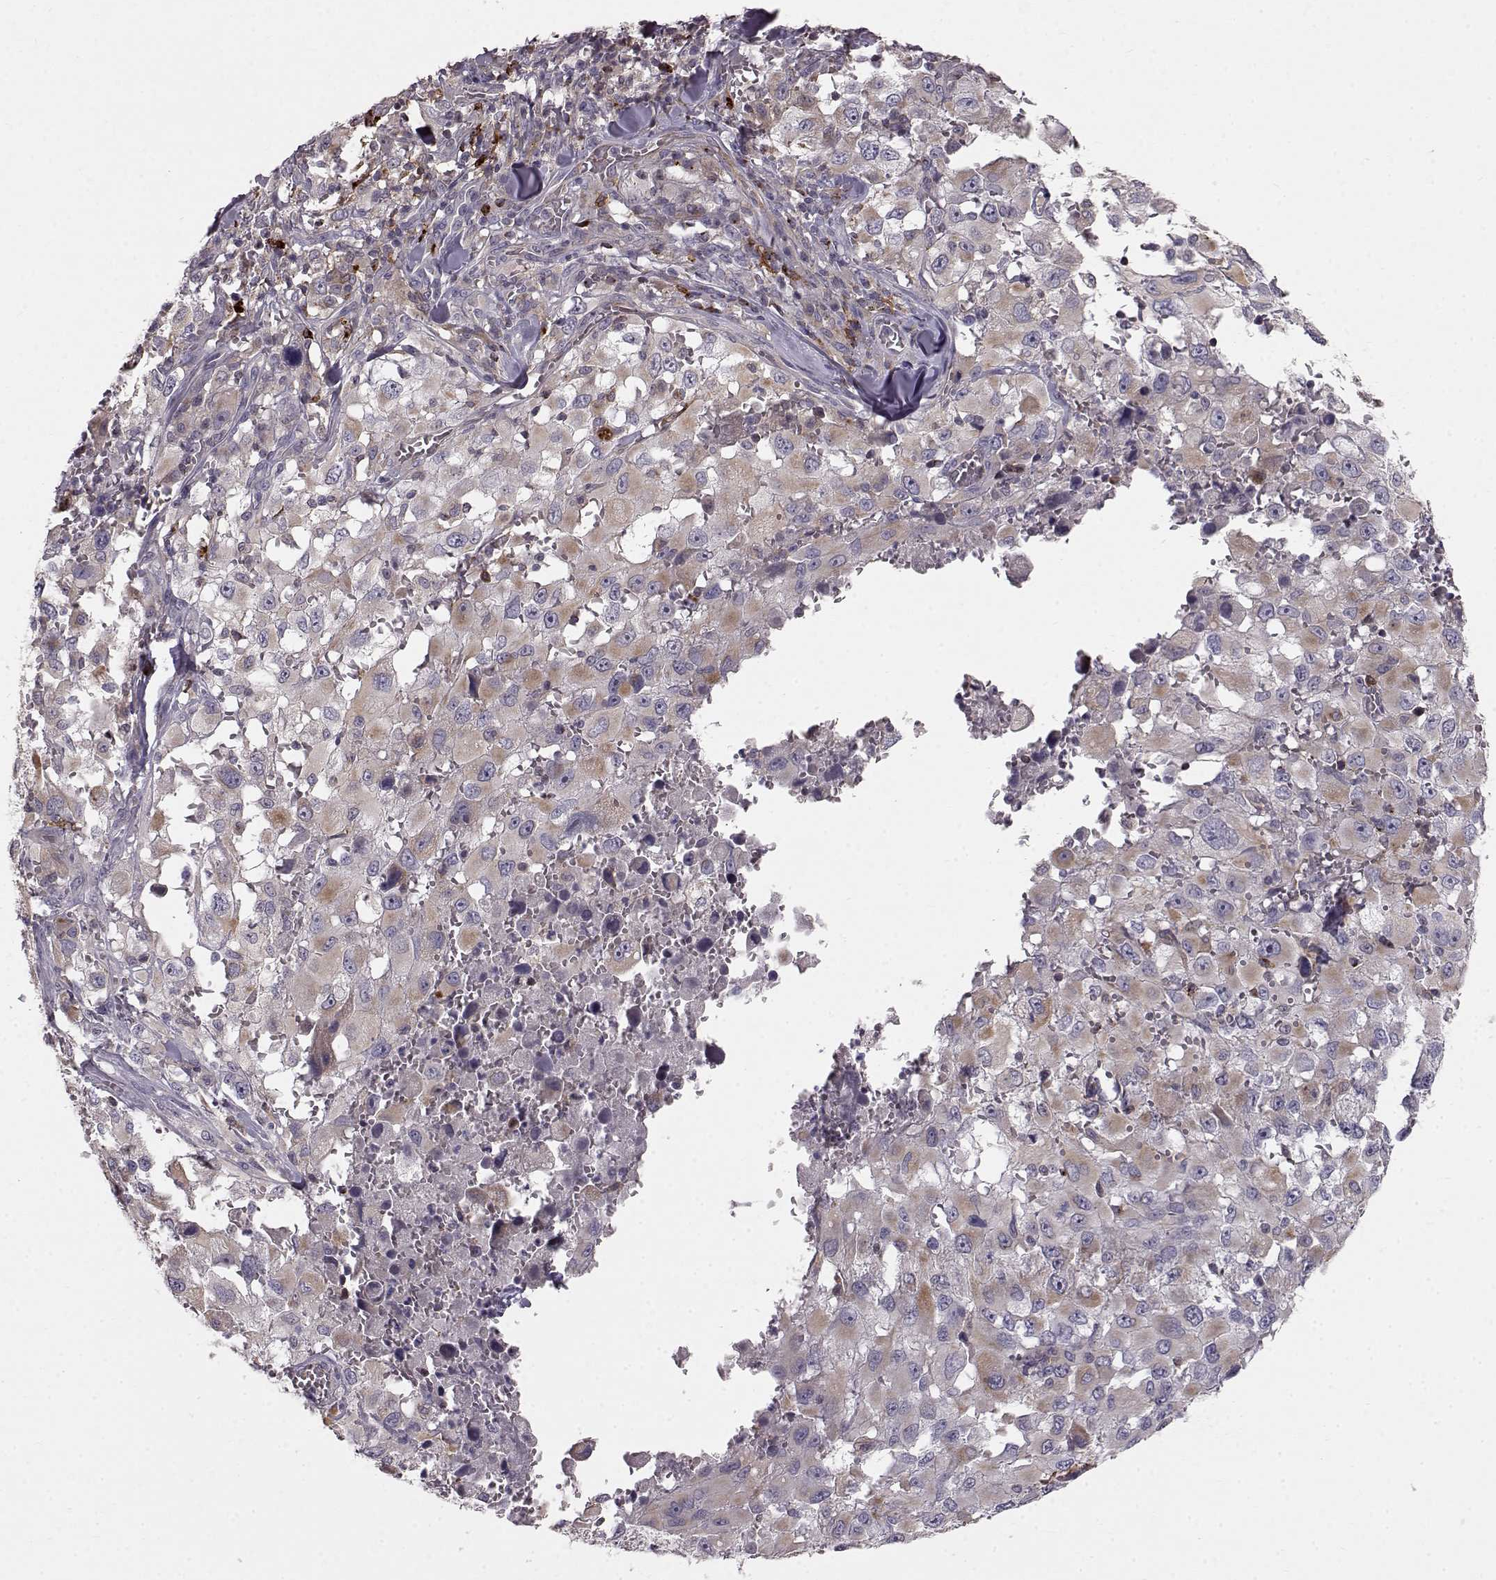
{"staining": {"intensity": "weak", "quantity": "25%-75%", "location": "cytoplasmic/membranous"}, "tissue": "melanoma", "cell_type": "Tumor cells", "image_type": "cancer", "snomed": [{"axis": "morphology", "description": "Malignant melanoma, Metastatic site"}, {"axis": "topography", "description": "Lymph node"}], "caption": "Tumor cells exhibit low levels of weak cytoplasmic/membranous positivity in about 25%-75% of cells in human melanoma.", "gene": "CCNF", "patient": {"sex": "male", "age": 50}}